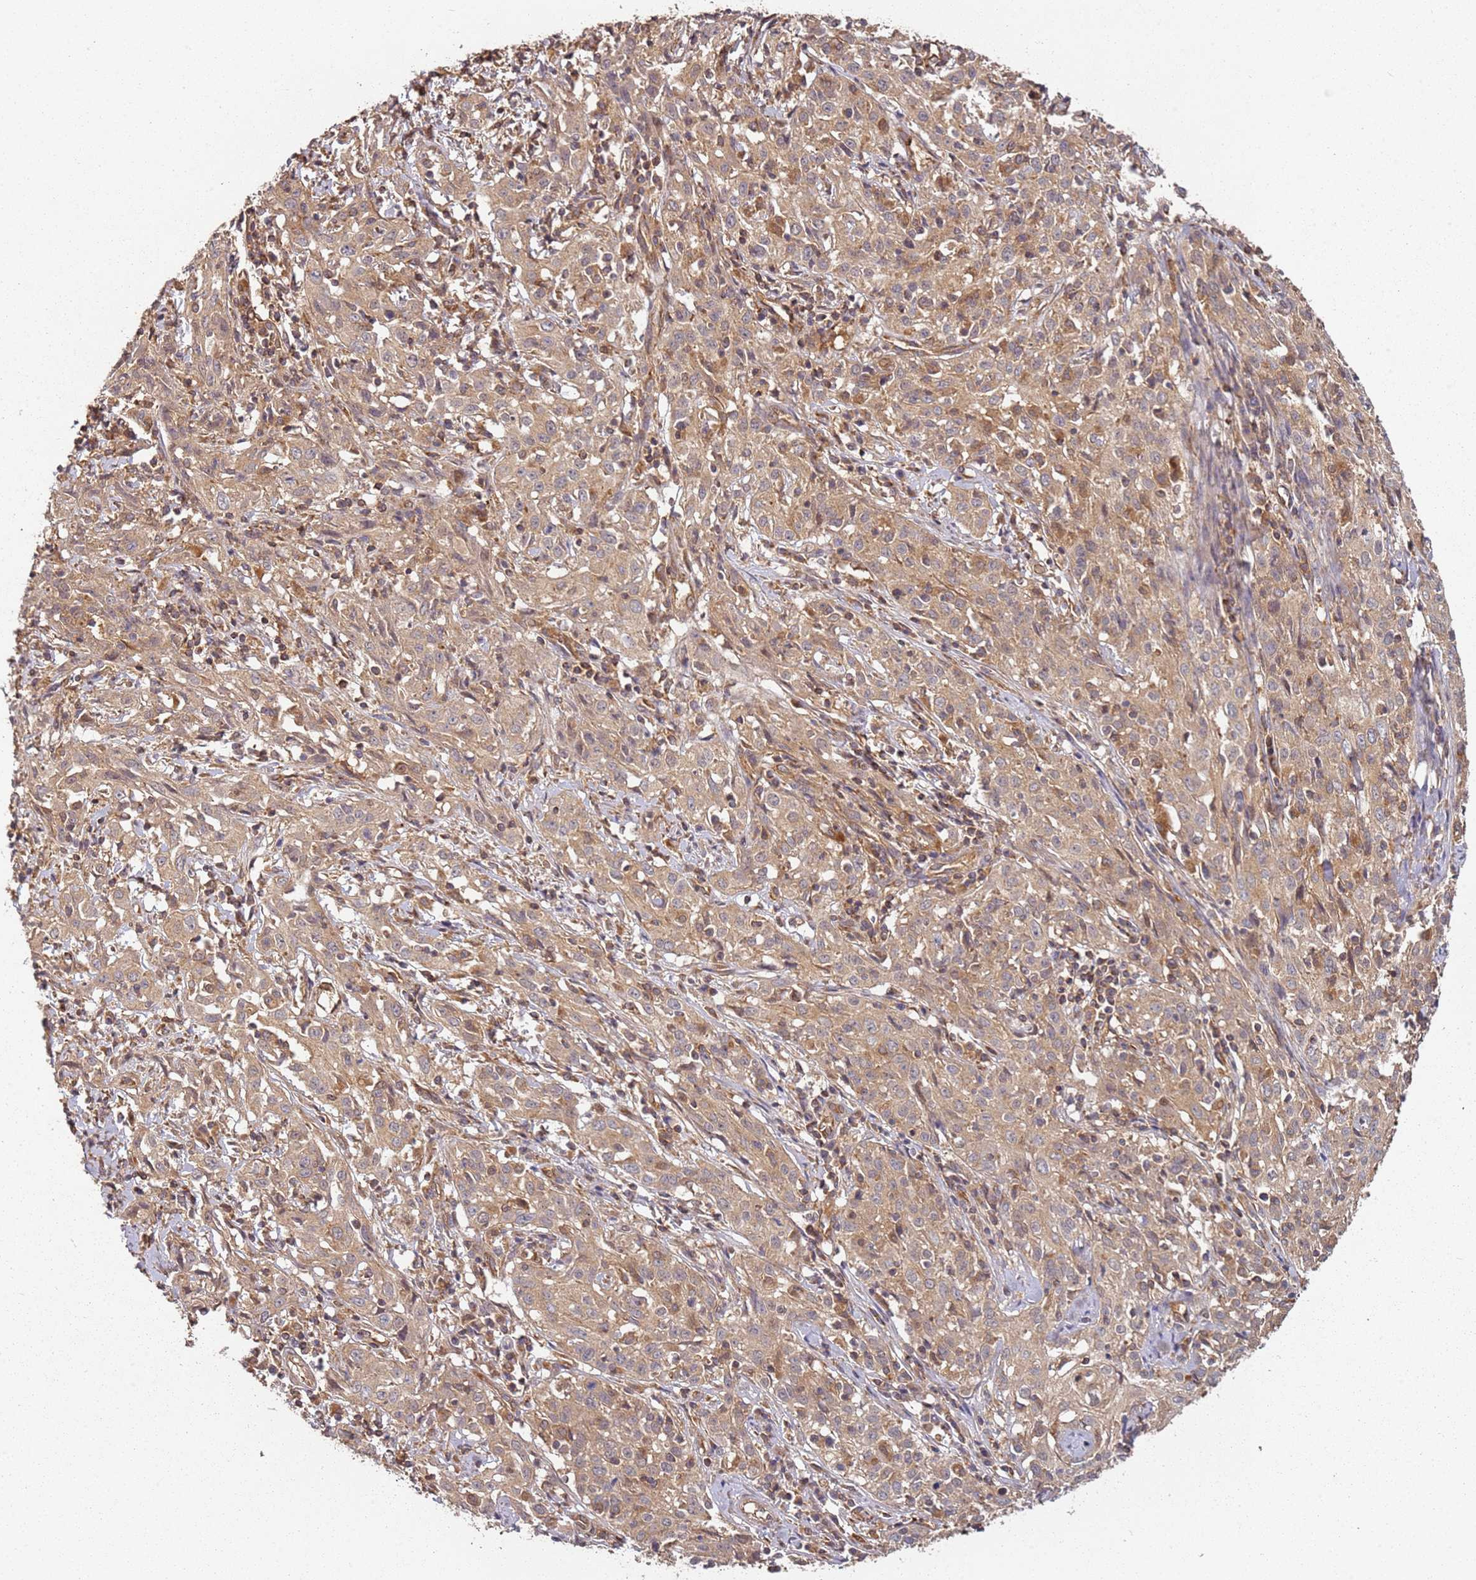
{"staining": {"intensity": "moderate", "quantity": ">75%", "location": "cytoplasmic/membranous"}, "tissue": "cervical cancer", "cell_type": "Tumor cells", "image_type": "cancer", "snomed": [{"axis": "morphology", "description": "Squamous cell carcinoma, NOS"}, {"axis": "topography", "description": "Cervix"}], "caption": "A micrograph showing moderate cytoplasmic/membranous expression in about >75% of tumor cells in cervical cancer, as visualized by brown immunohistochemical staining.", "gene": "SCGB2B2", "patient": {"sex": "female", "age": 57}}